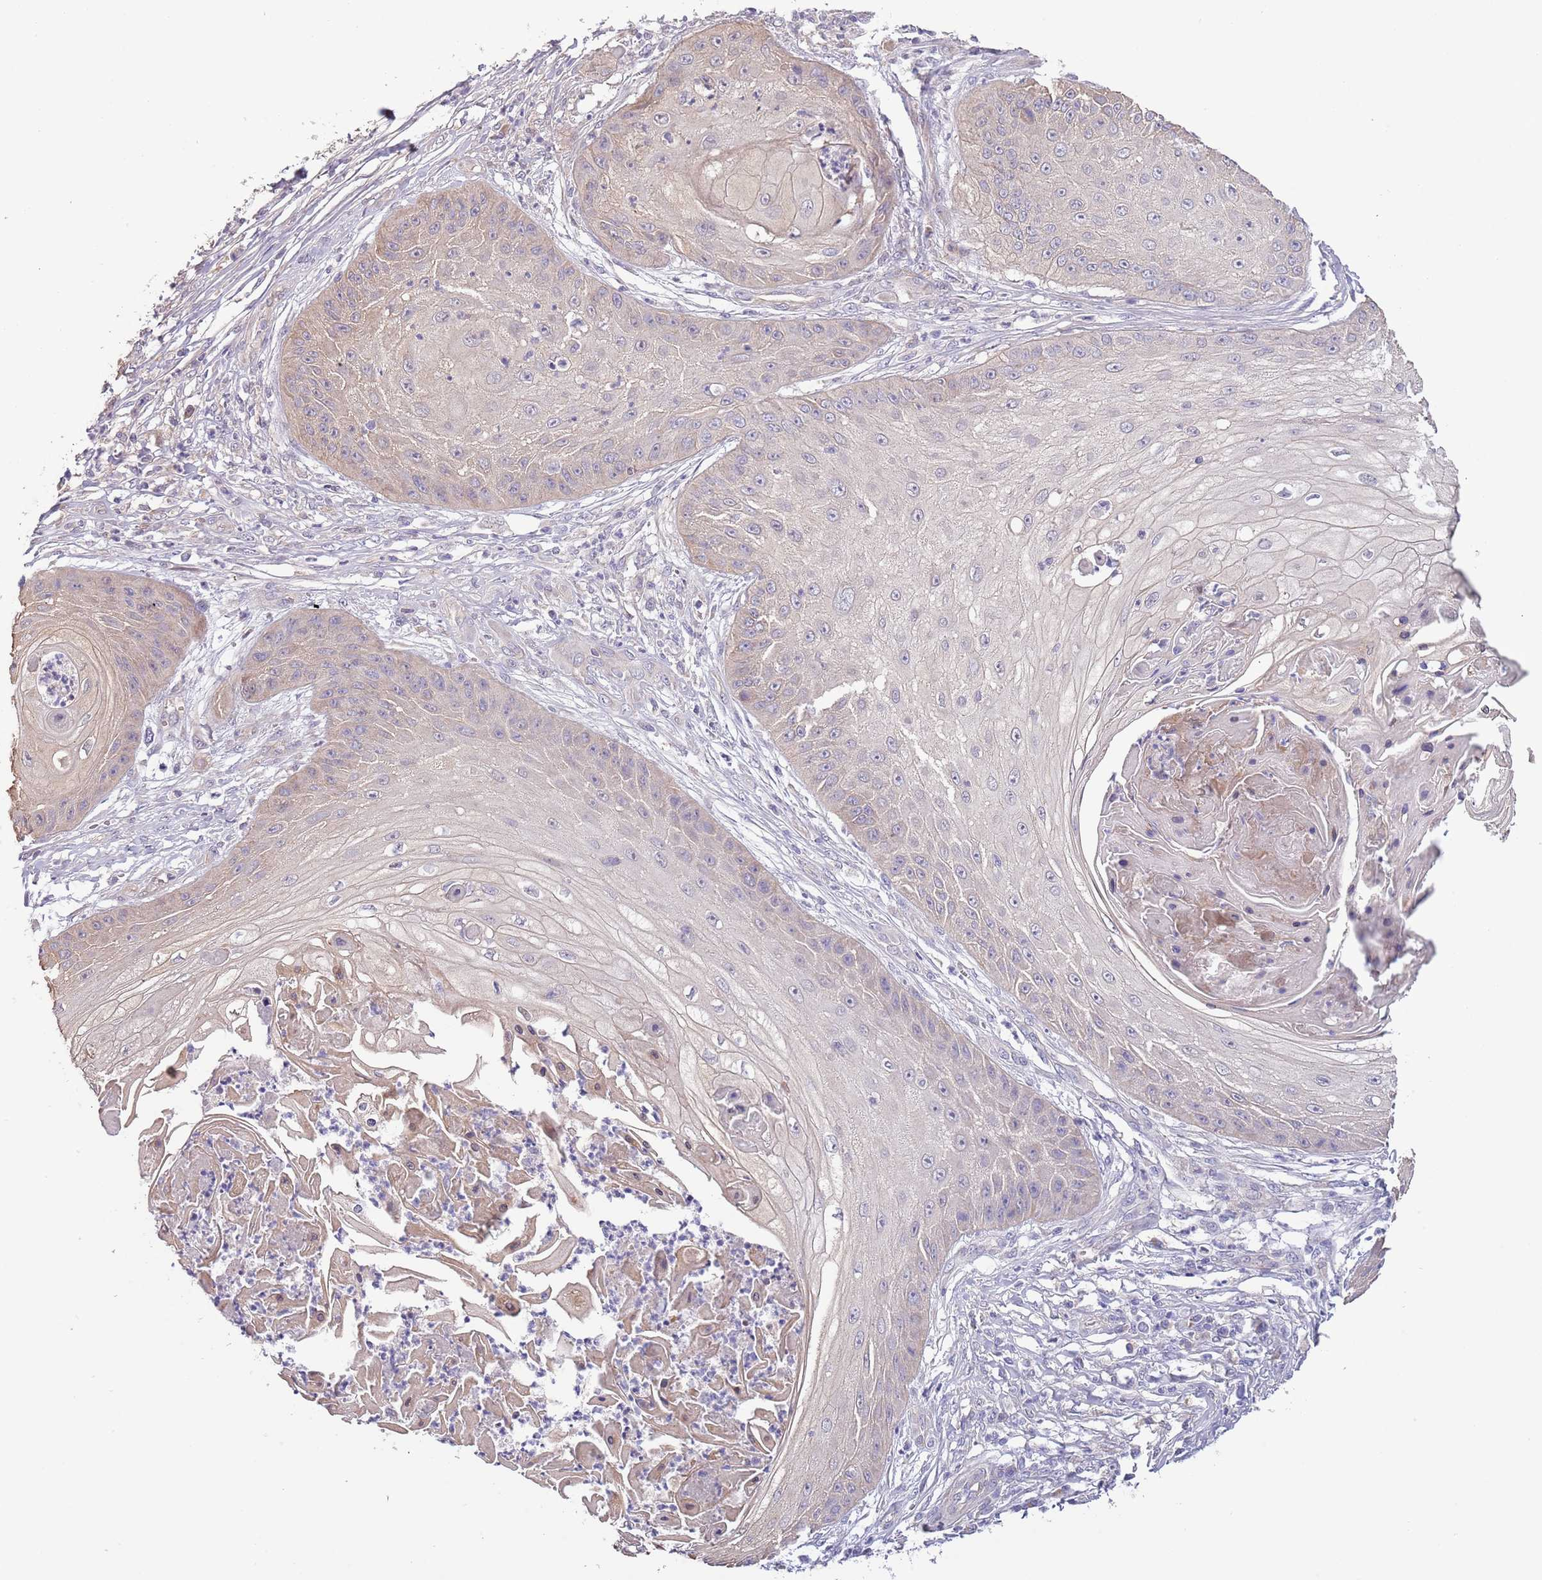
{"staining": {"intensity": "negative", "quantity": "none", "location": "none"}, "tissue": "skin cancer", "cell_type": "Tumor cells", "image_type": "cancer", "snomed": [{"axis": "morphology", "description": "Squamous cell carcinoma, NOS"}, {"axis": "topography", "description": "Skin"}], "caption": "Skin cancer was stained to show a protein in brown. There is no significant positivity in tumor cells. Nuclei are stained in blue.", "gene": "LIPJ", "patient": {"sex": "male", "age": 70}}